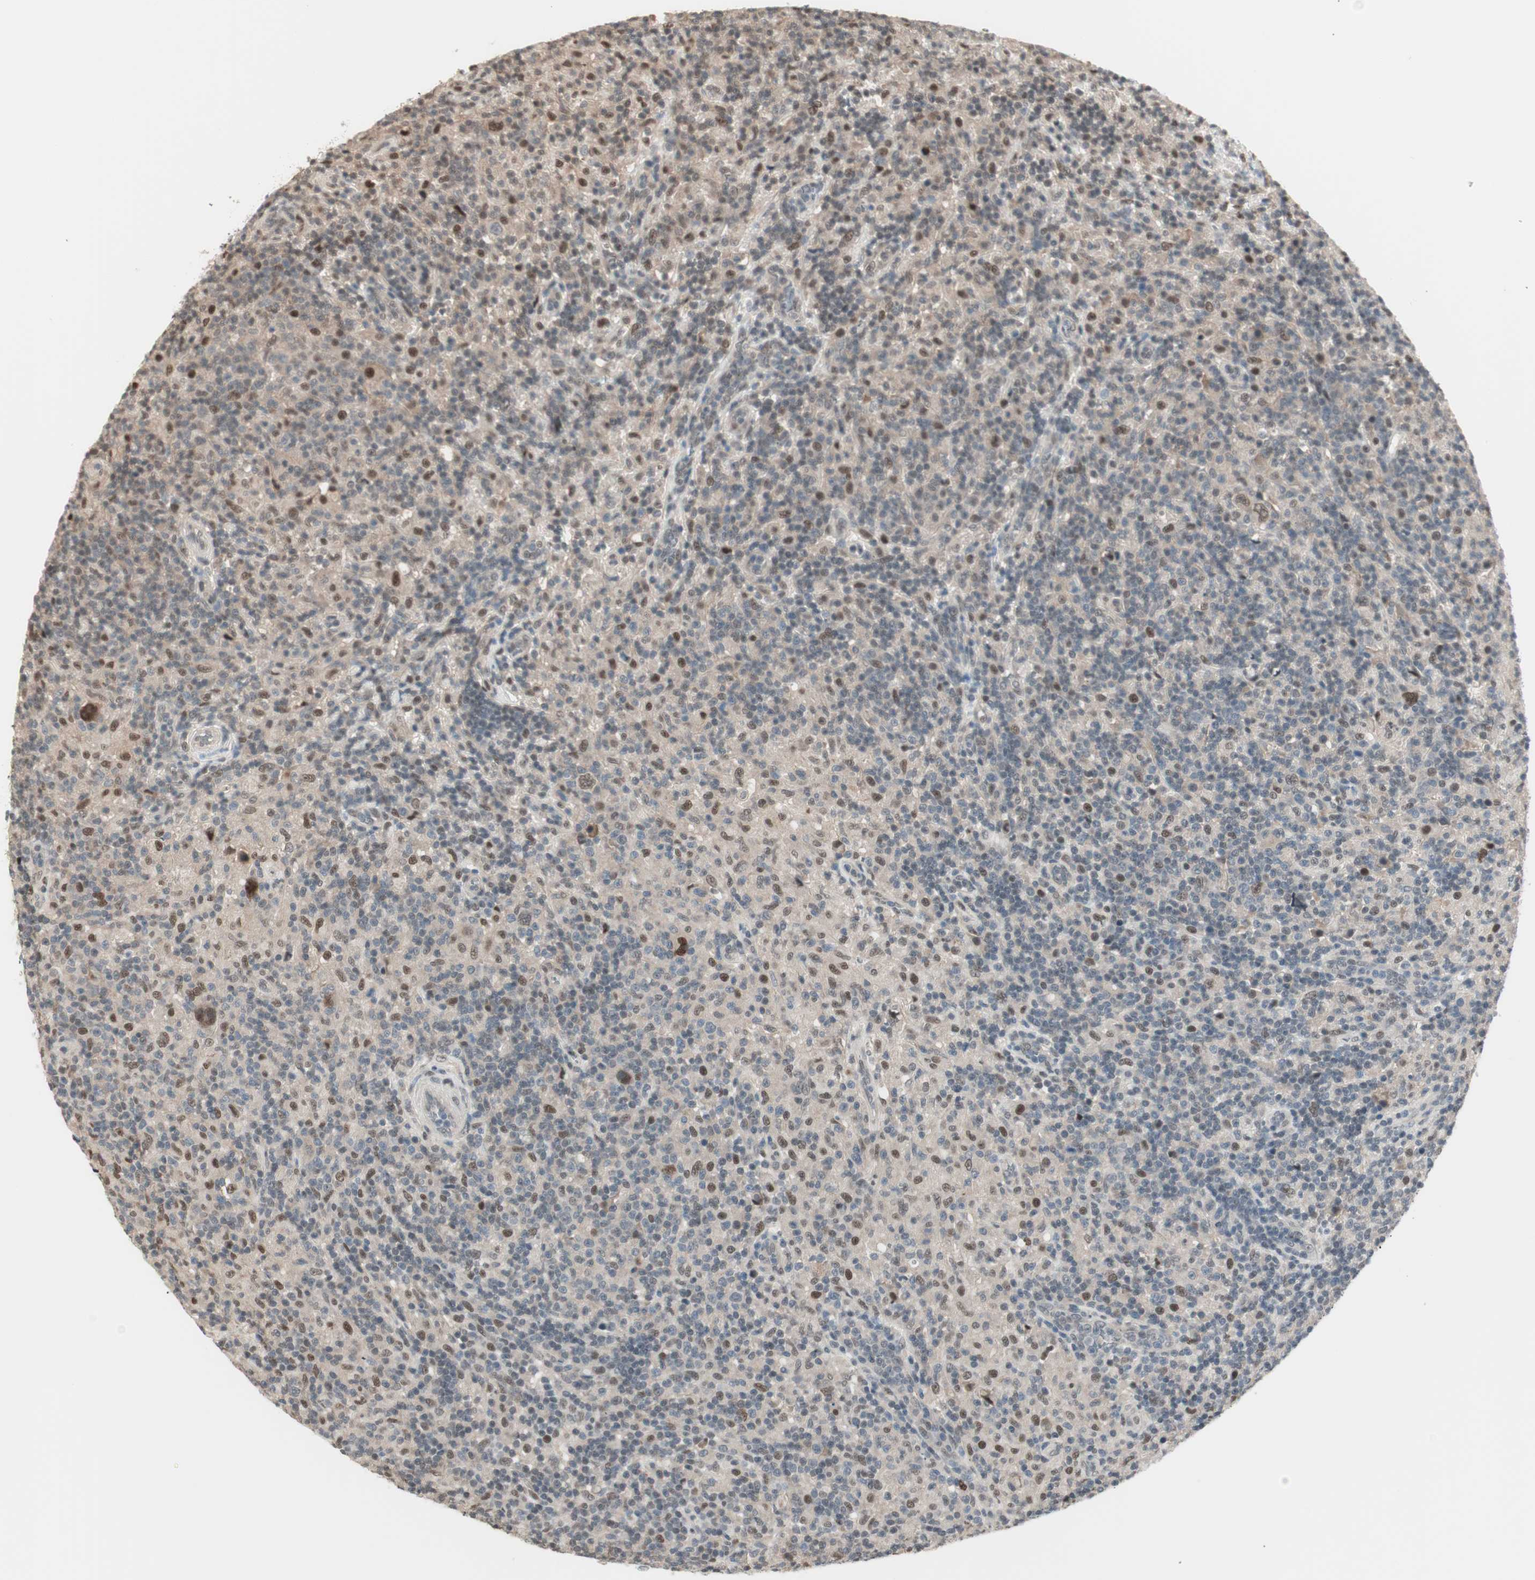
{"staining": {"intensity": "strong", "quantity": "25%-75%", "location": "nuclear"}, "tissue": "lymphoma", "cell_type": "Tumor cells", "image_type": "cancer", "snomed": [{"axis": "morphology", "description": "Hodgkin's disease, NOS"}, {"axis": "topography", "description": "Lymph node"}], "caption": "Strong nuclear protein staining is appreciated in about 25%-75% of tumor cells in Hodgkin's disease.", "gene": "LONP2", "patient": {"sex": "male", "age": 70}}